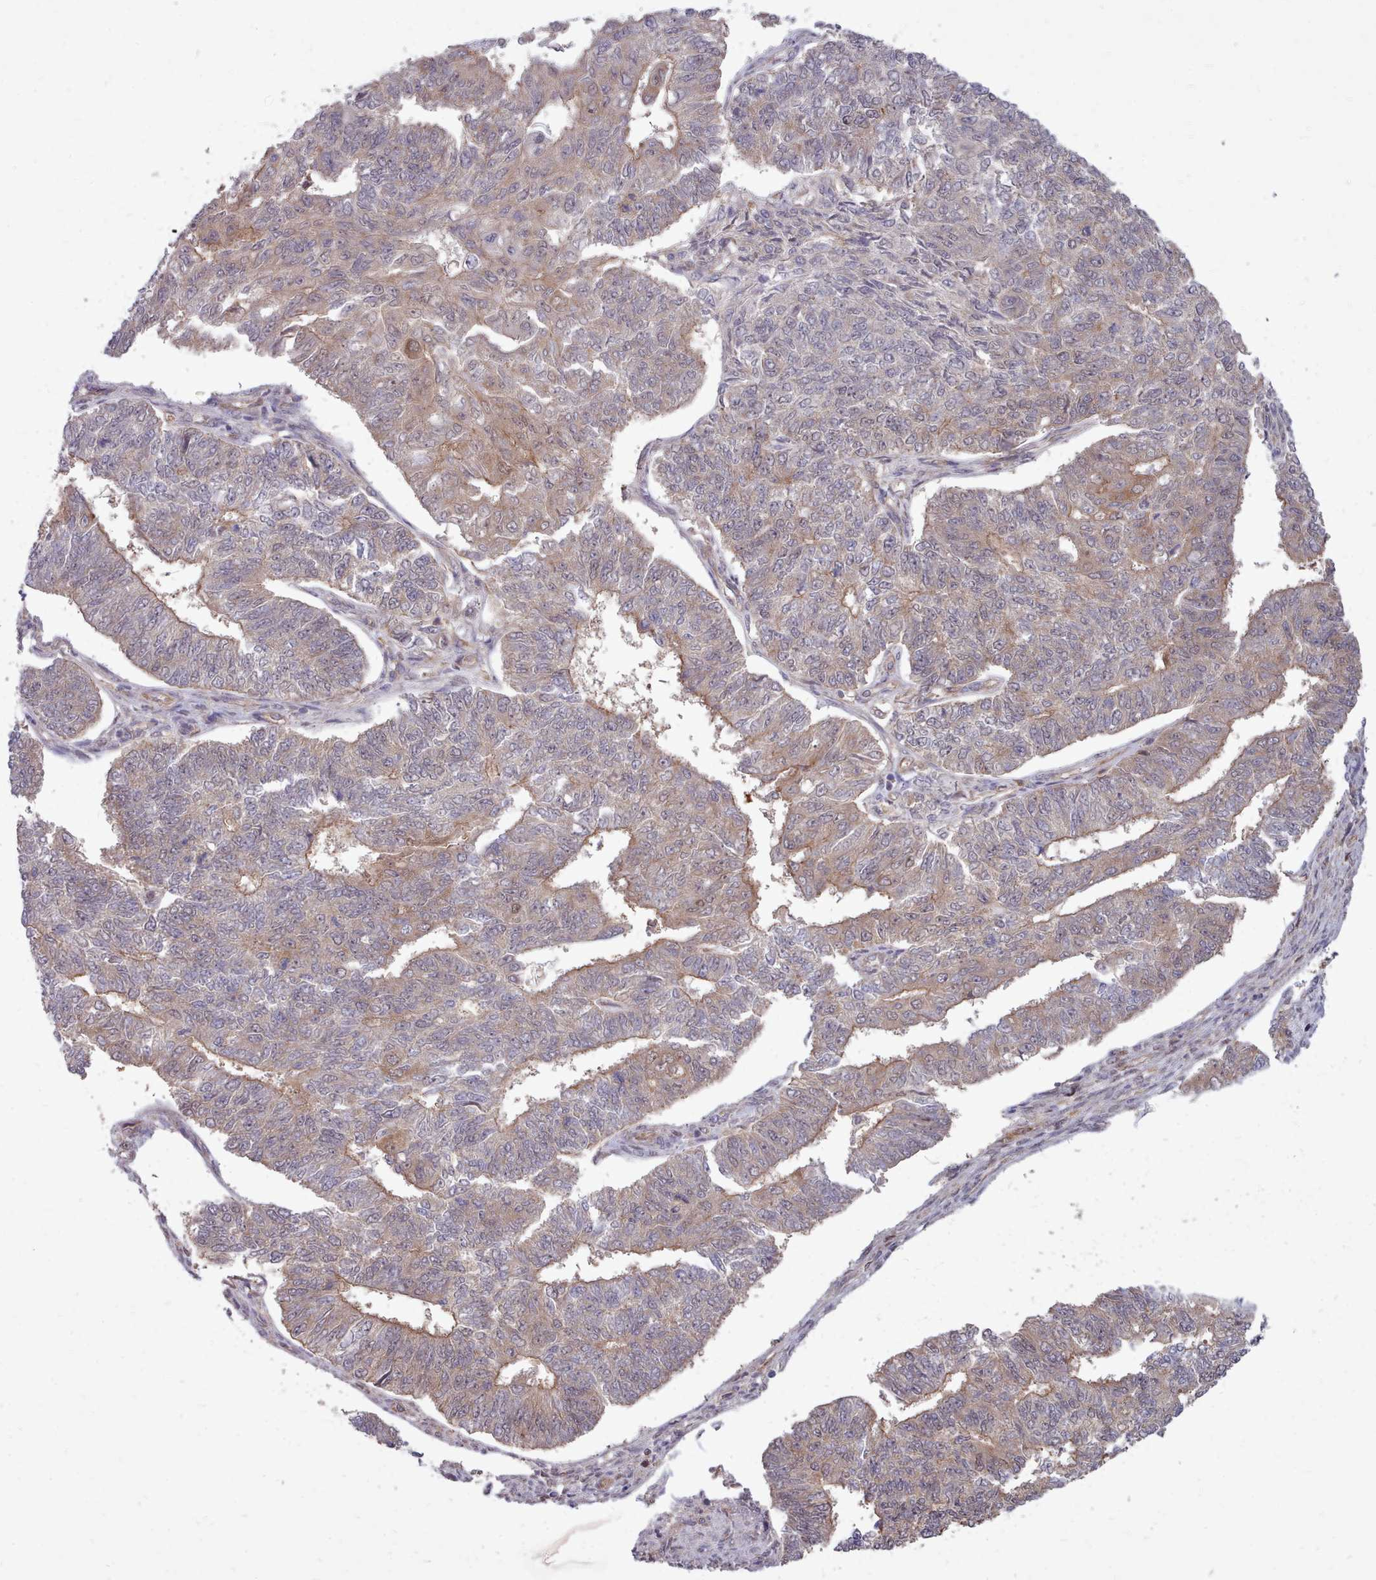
{"staining": {"intensity": "weak", "quantity": "25%-75%", "location": "cytoplasmic/membranous"}, "tissue": "endometrial cancer", "cell_type": "Tumor cells", "image_type": "cancer", "snomed": [{"axis": "morphology", "description": "Adenocarcinoma, NOS"}, {"axis": "topography", "description": "Endometrium"}], "caption": "Immunohistochemistry (IHC) (DAB) staining of human endometrial cancer displays weak cytoplasmic/membranous protein expression in approximately 25%-75% of tumor cells.", "gene": "AHCY", "patient": {"sex": "female", "age": 32}}